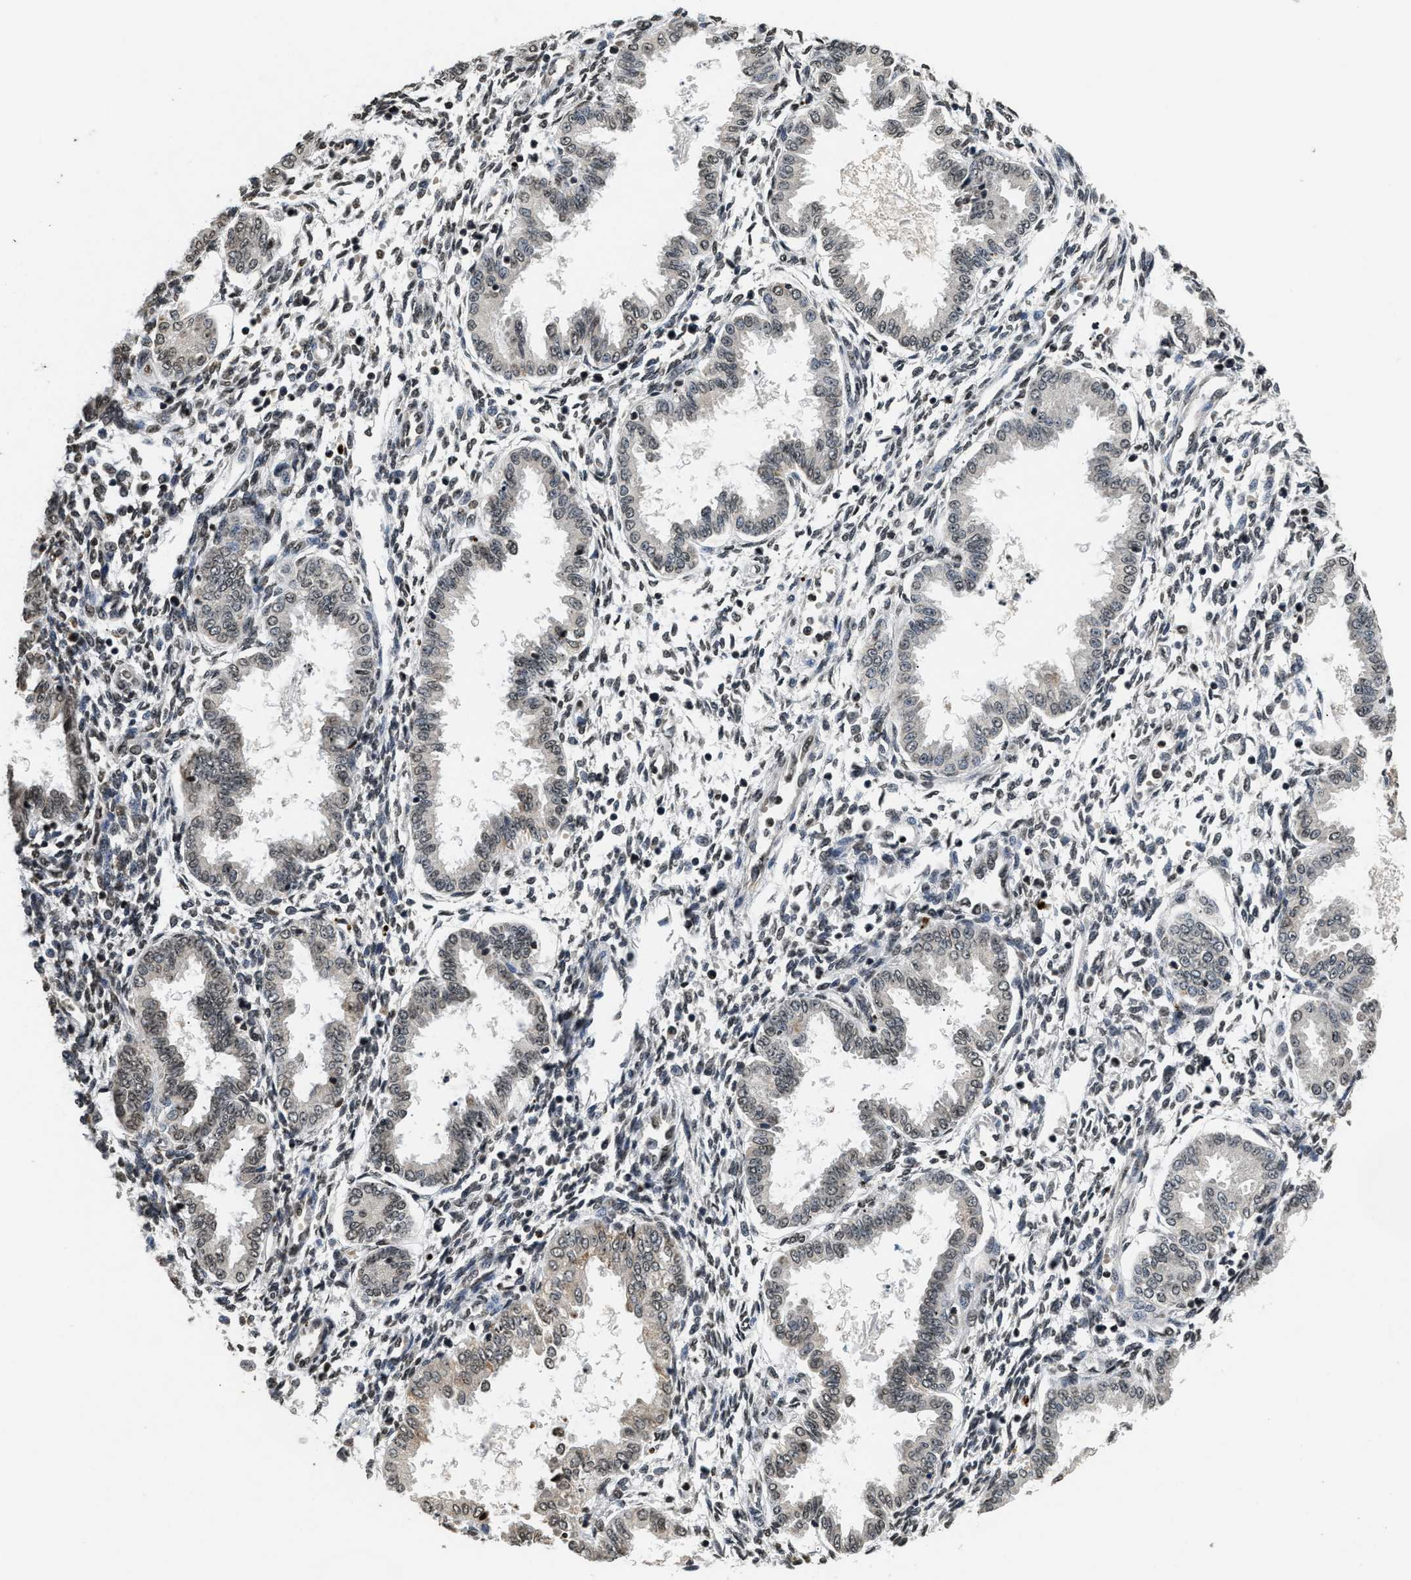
{"staining": {"intensity": "weak", "quantity": "<25%", "location": "nuclear"}, "tissue": "endometrium", "cell_type": "Cells in endometrial stroma", "image_type": "normal", "snomed": [{"axis": "morphology", "description": "Normal tissue, NOS"}, {"axis": "topography", "description": "Endometrium"}], "caption": "This photomicrograph is of unremarkable endometrium stained with immunohistochemistry to label a protein in brown with the nuclei are counter-stained blue. There is no staining in cells in endometrial stroma.", "gene": "DNASE1L3", "patient": {"sex": "female", "age": 33}}